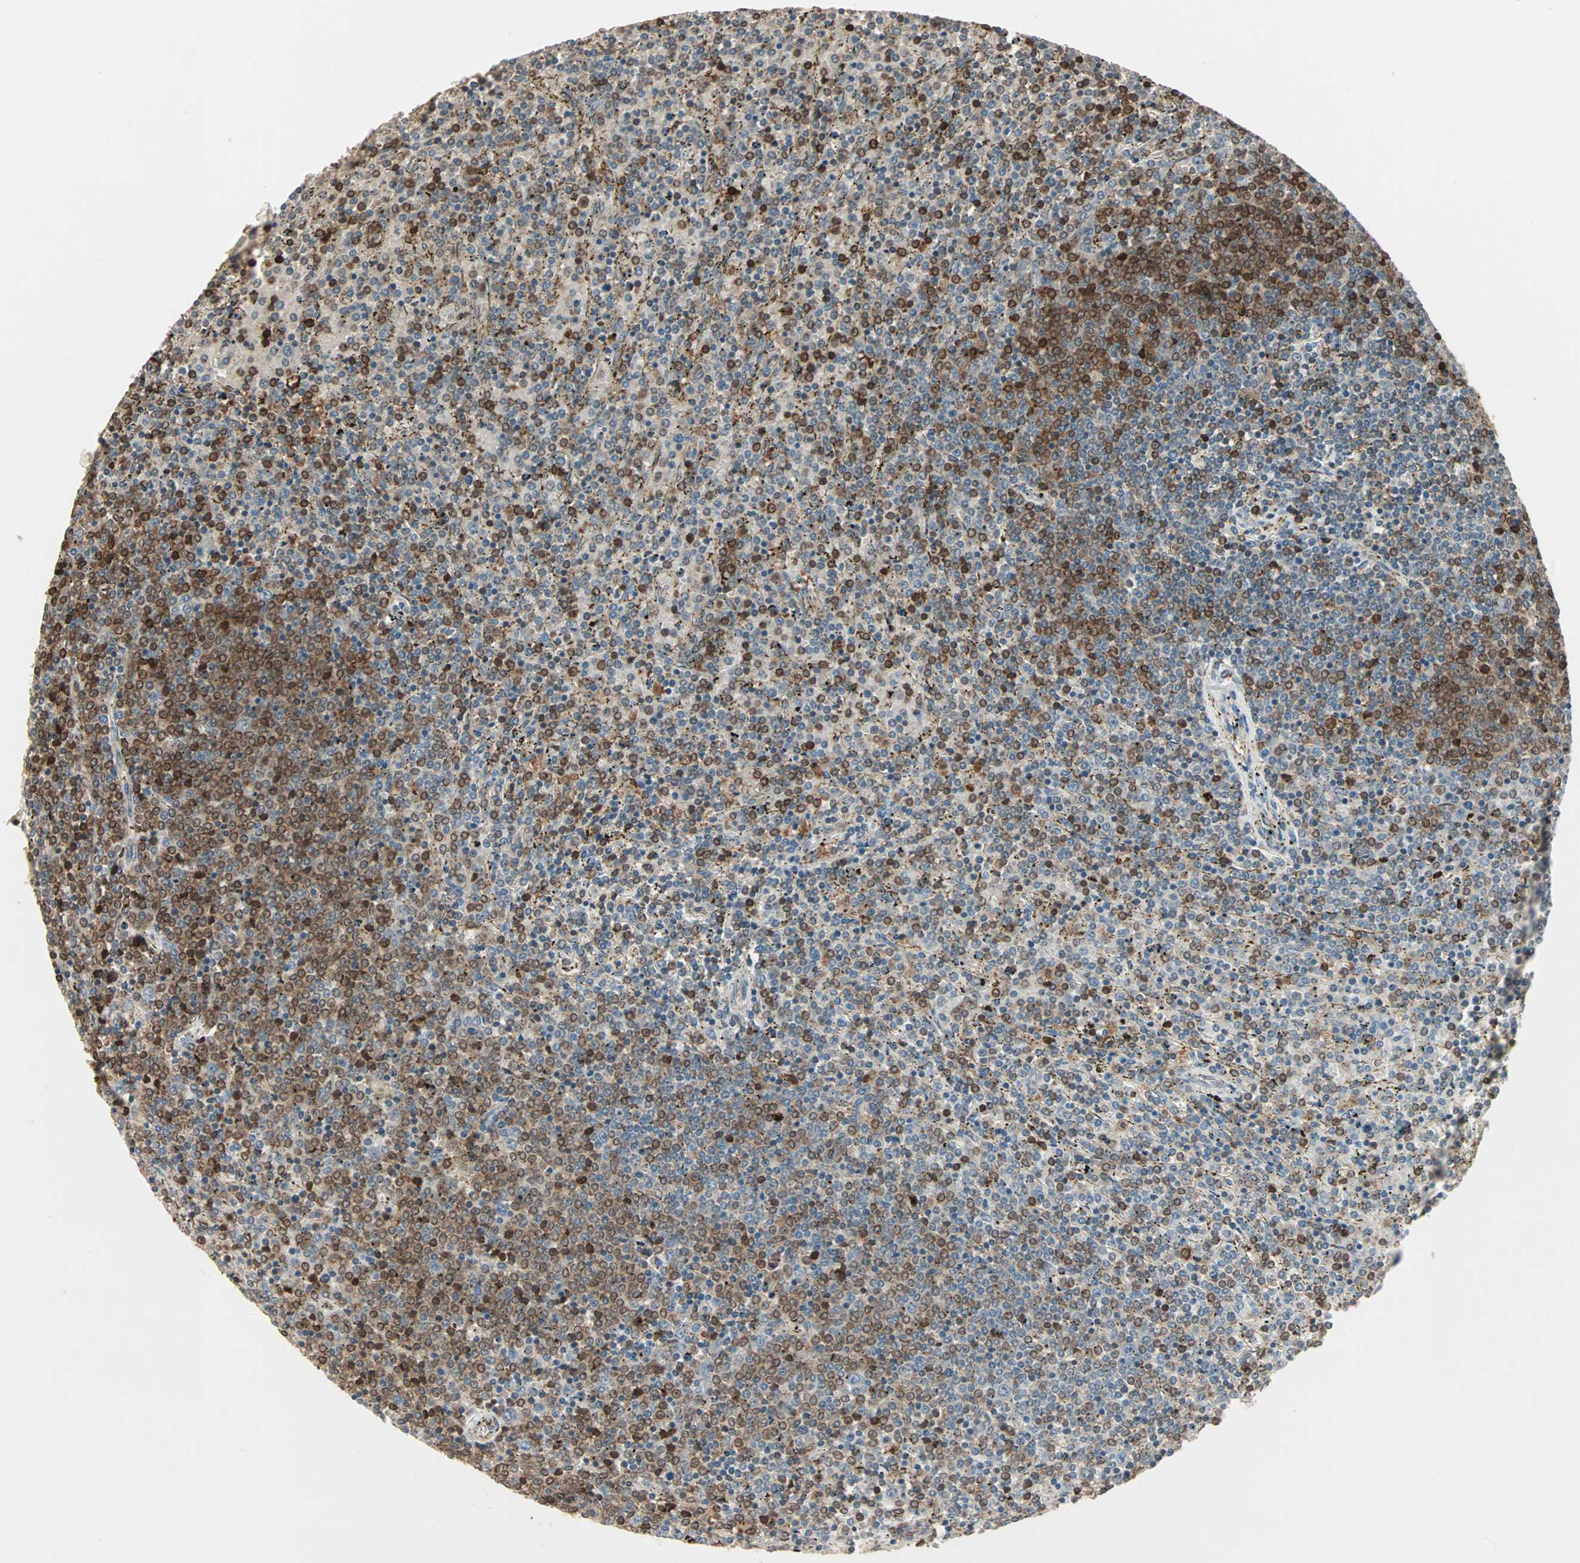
{"staining": {"intensity": "strong", "quantity": "<25%", "location": "cytoplasmic/membranous,nuclear"}, "tissue": "lymphoma", "cell_type": "Tumor cells", "image_type": "cancer", "snomed": [{"axis": "morphology", "description": "Malignant lymphoma, non-Hodgkin's type, Low grade"}, {"axis": "topography", "description": "Spleen"}], "caption": "Strong cytoplasmic/membranous and nuclear protein staining is appreciated in about <25% of tumor cells in malignant lymphoma, non-Hodgkin's type (low-grade). Immunohistochemistry stains the protein in brown and the nuclei are stained blue.", "gene": "DRG2", "patient": {"sex": "female", "age": 77}}